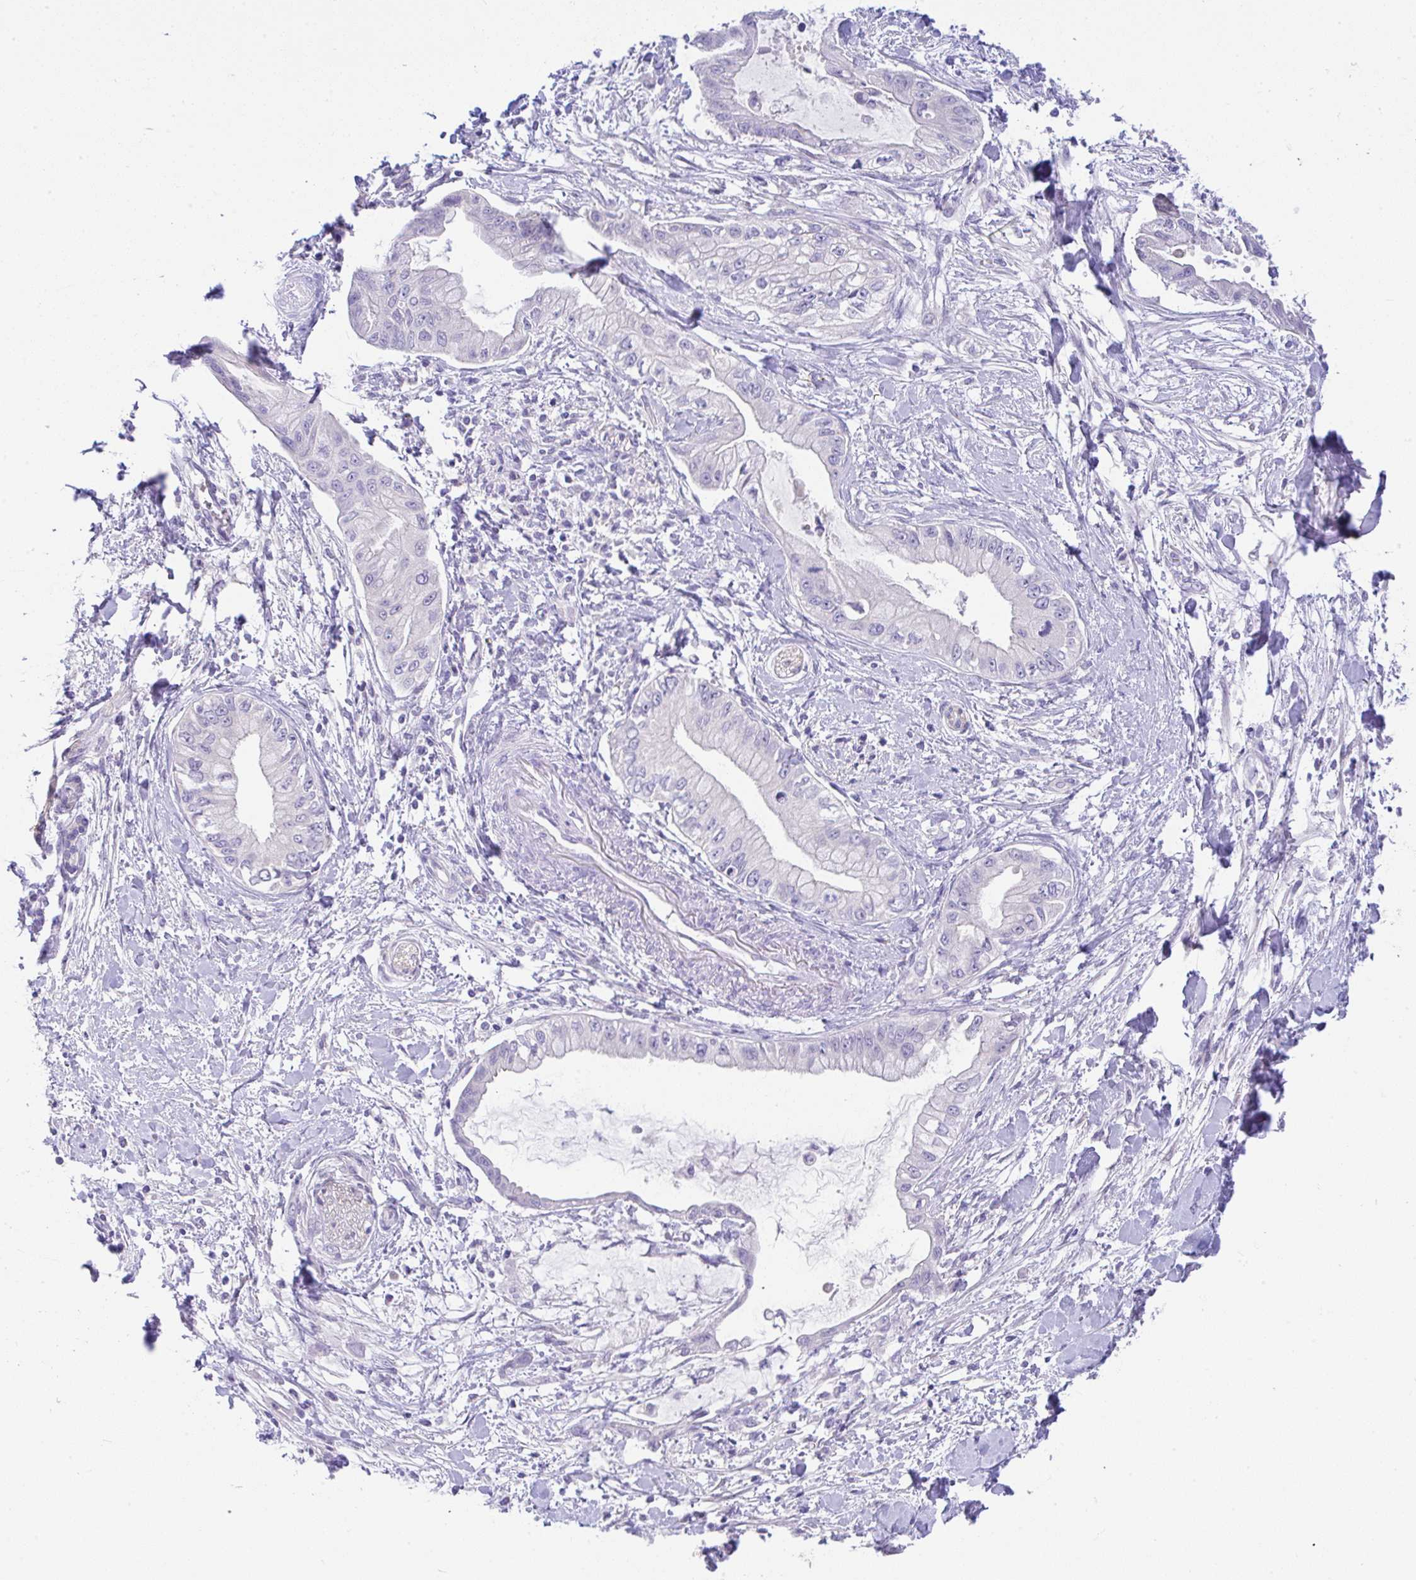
{"staining": {"intensity": "negative", "quantity": "none", "location": "none"}, "tissue": "pancreatic cancer", "cell_type": "Tumor cells", "image_type": "cancer", "snomed": [{"axis": "morphology", "description": "Adenocarcinoma, NOS"}, {"axis": "topography", "description": "Pancreas"}], "caption": "High power microscopy image of an immunohistochemistry (IHC) micrograph of pancreatic cancer, revealing no significant staining in tumor cells. (IHC, brightfield microscopy, high magnification).", "gene": "SERPINE3", "patient": {"sex": "male", "age": 48}}